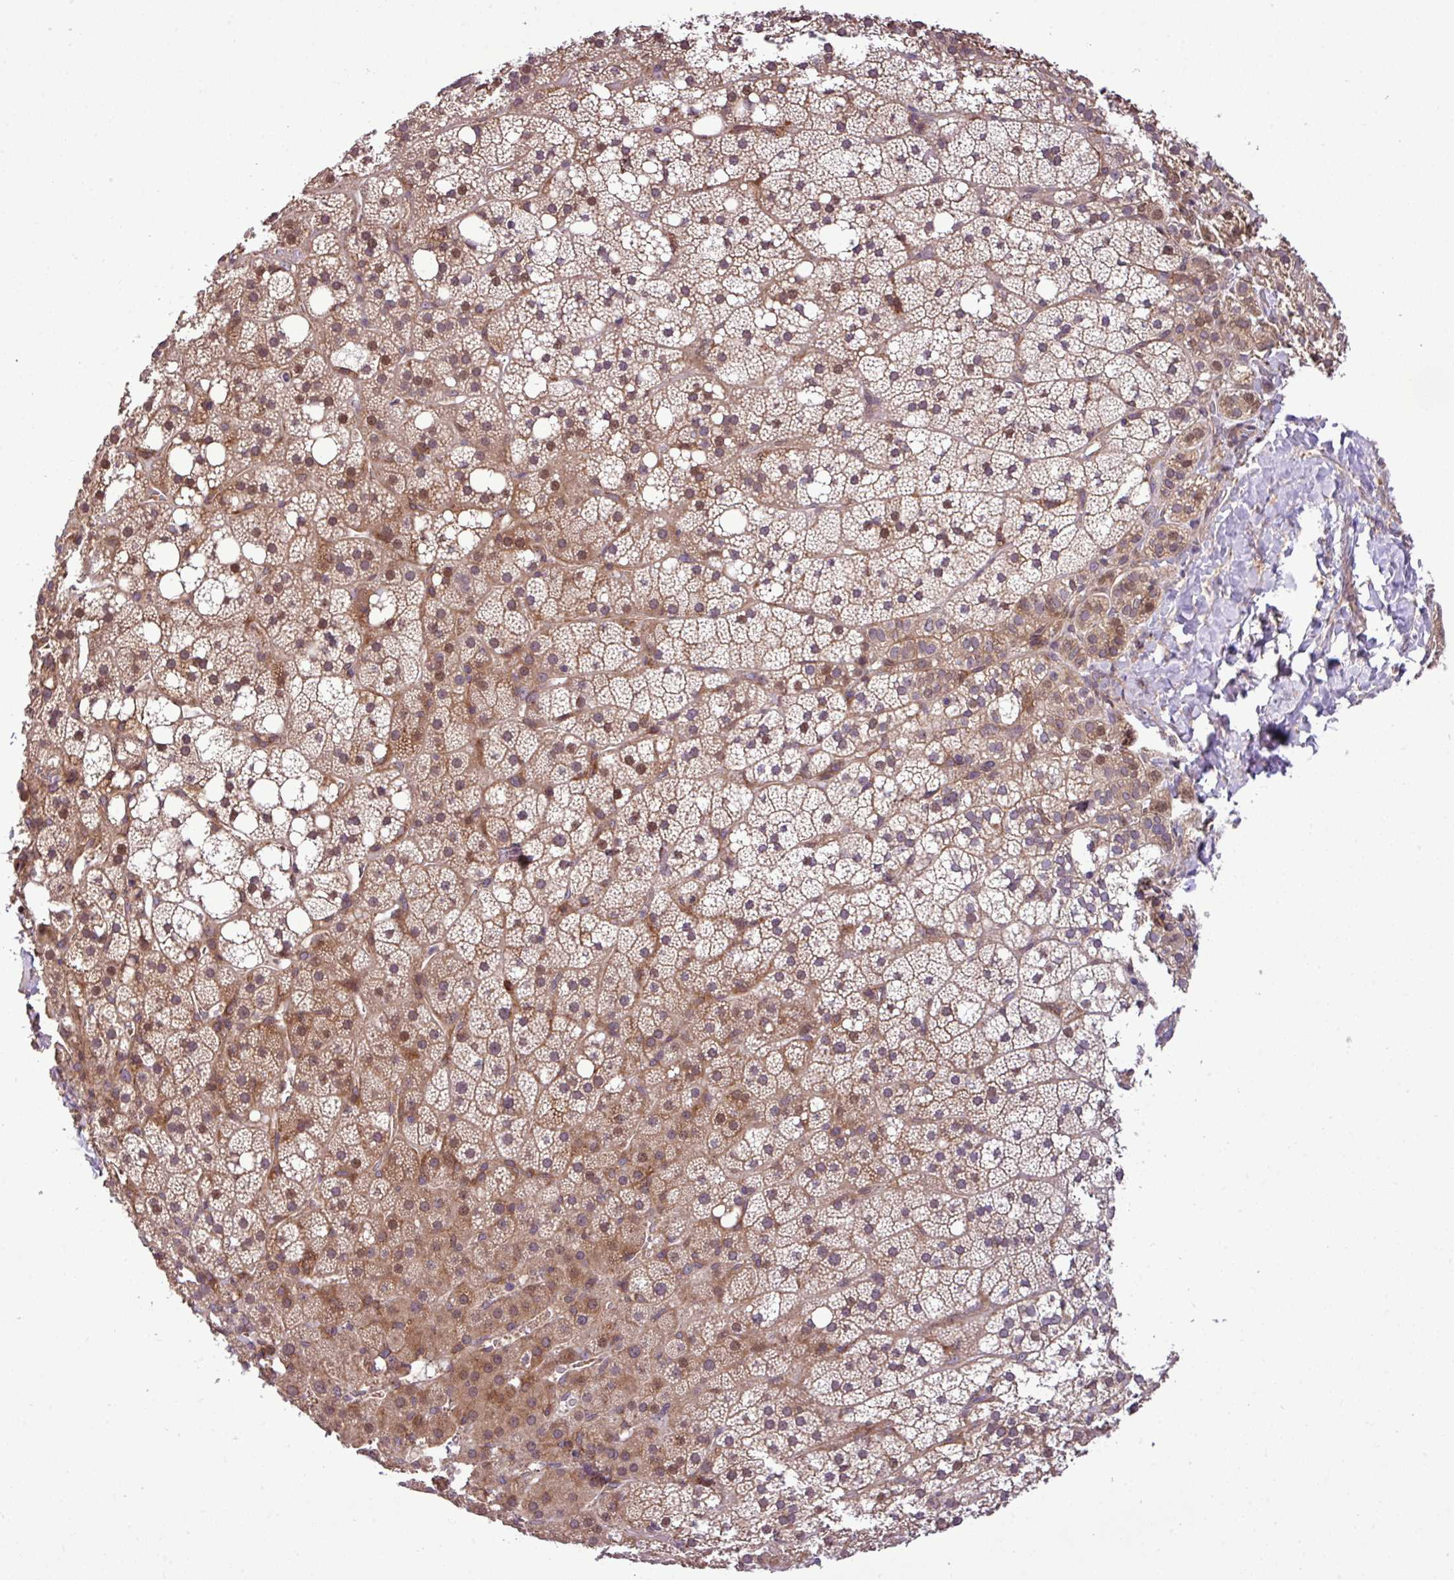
{"staining": {"intensity": "moderate", "quantity": ">75%", "location": "cytoplasmic/membranous"}, "tissue": "adrenal gland", "cell_type": "Glandular cells", "image_type": "normal", "snomed": [{"axis": "morphology", "description": "Normal tissue, NOS"}, {"axis": "topography", "description": "Adrenal gland"}], "caption": "Immunohistochemistry of benign human adrenal gland demonstrates medium levels of moderate cytoplasmic/membranous positivity in about >75% of glandular cells. (DAB (3,3'-diaminobenzidine) = brown stain, brightfield microscopy at high magnification).", "gene": "DLGAP4", "patient": {"sex": "male", "age": 53}}